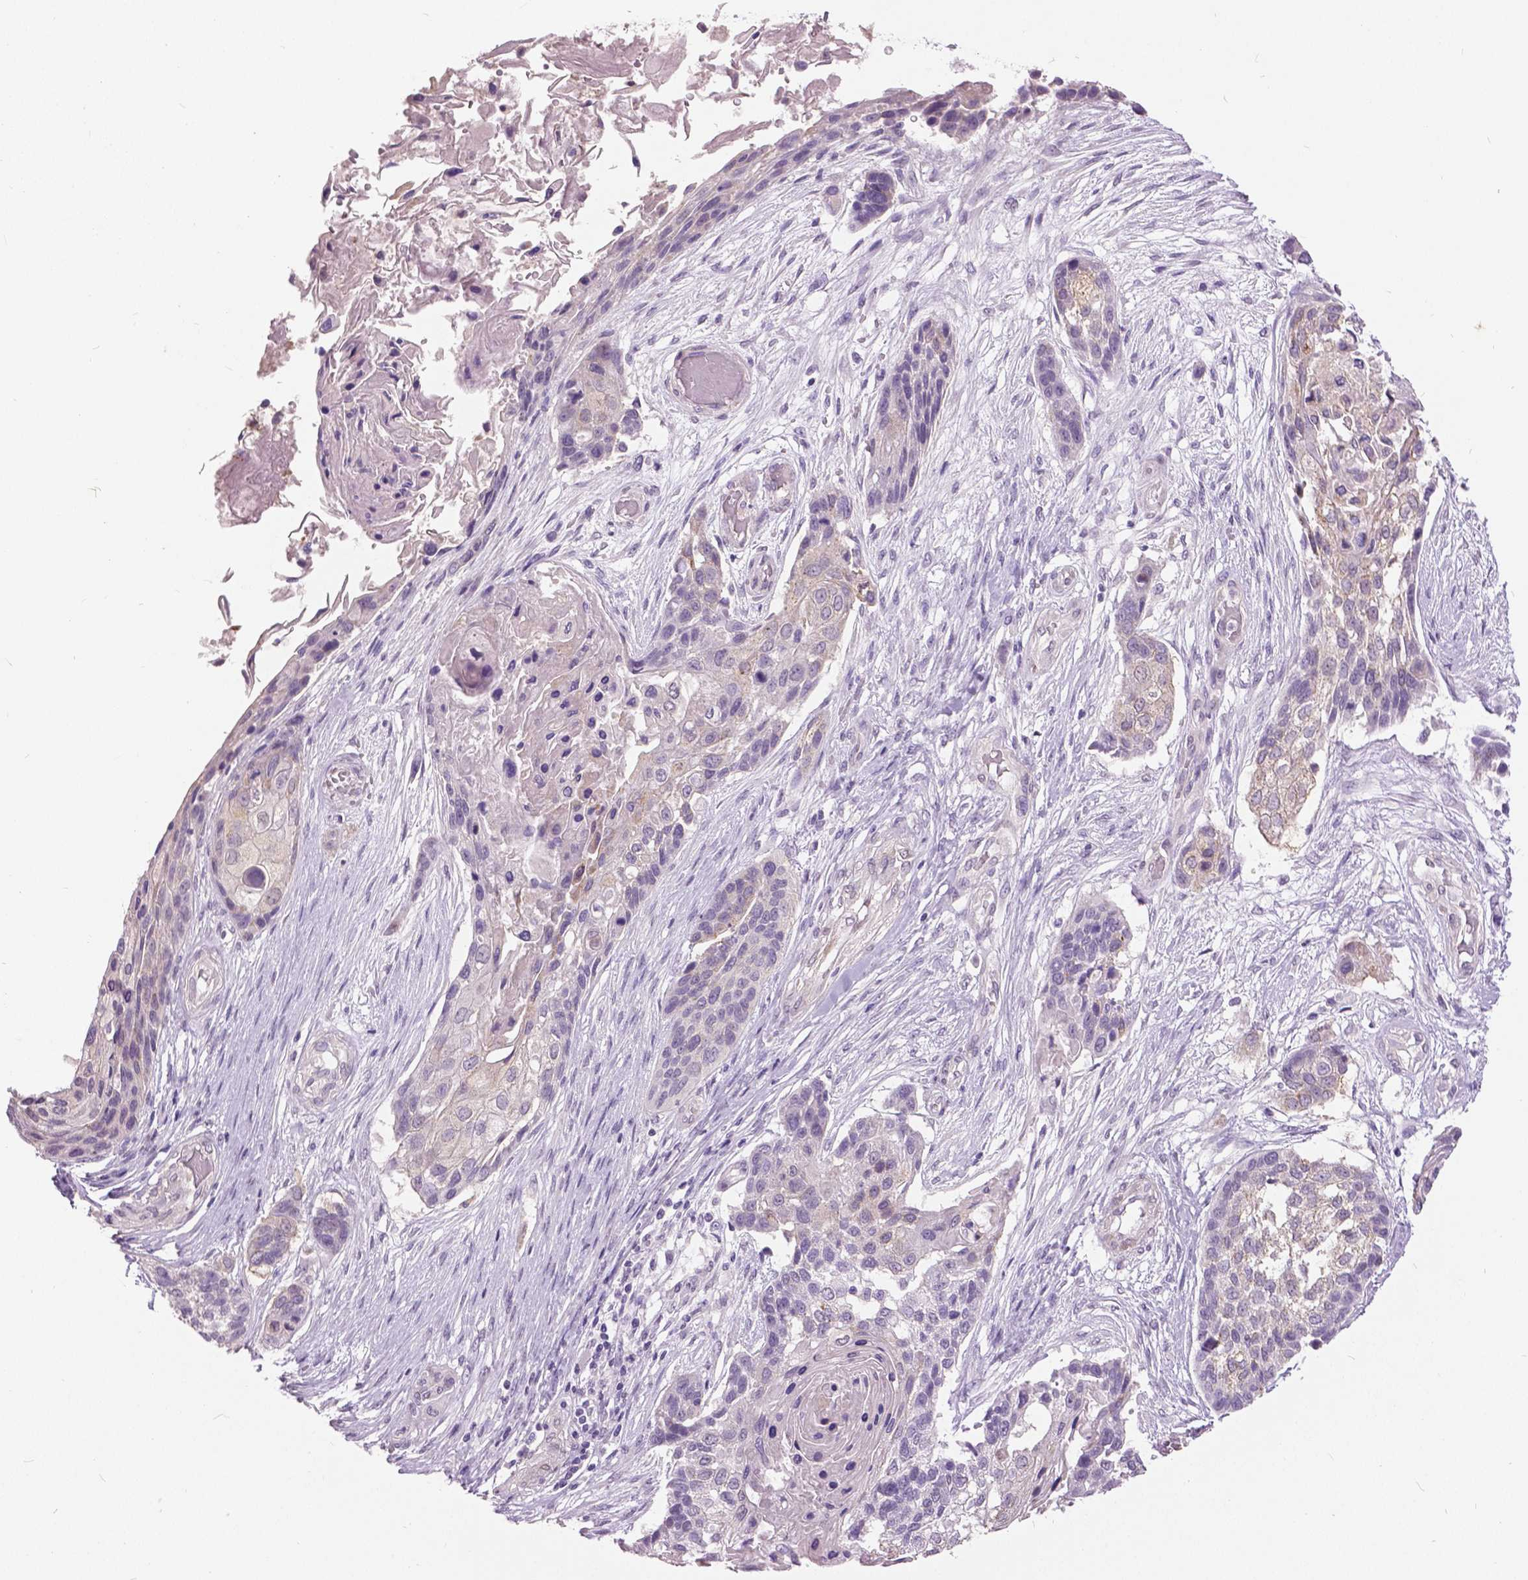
{"staining": {"intensity": "negative", "quantity": "none", "location": "none"}, "tissue": "lung cancer", "cell_type": "Tumor cells", "image_type": "cancer", "snomed": [{"axis": "morphology", "description": "Squamous cell carcinoma, NOS"}, {"axis": "topography", "description": "Lung"}], "caption": "Immunohistochemistry image of lung cancer (squamous cell carcinoma) stained for a protein (brown), which displays no positivity in tumor cells.", "gene": "GRIN2A", "patient": {"sex": "male", "age": 69}}